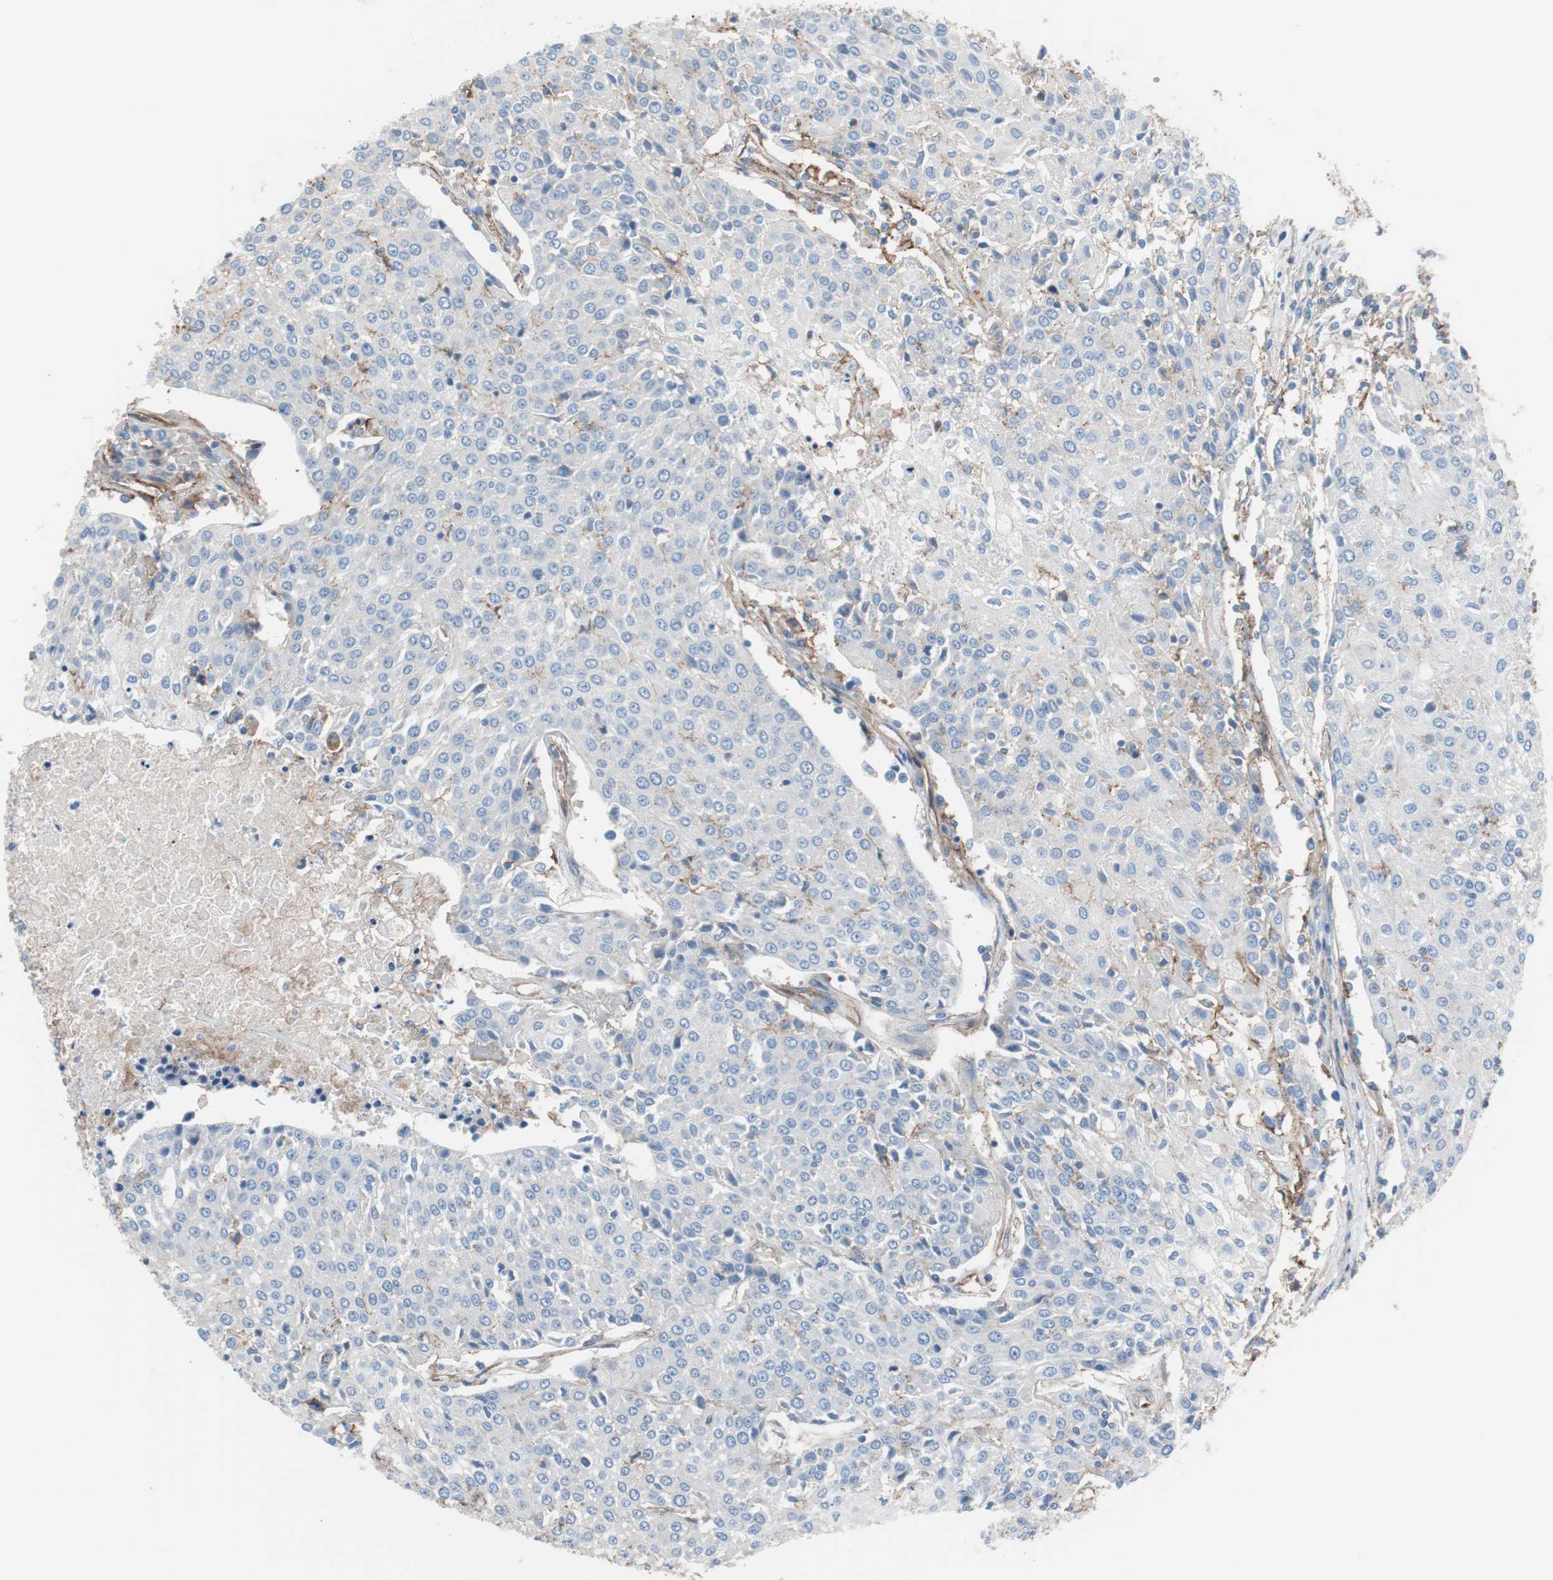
{"staining": {"intensity": "negative", "quantity": "none", "location": "none"}, "tissue": "urothelial cancer", "cell_type": "Tumor cells", "image_type": "cancer", "snomed": [{"axis": "morphology", "description": "Urothelial carcinoma, High grade"}, {"axis": "topography", "description": "Urinary bladder"}], "caption": "This is an immunohistochemistry (IHC) micrograph of urothelial carcinoma (high-grade). There is no staining in tumor cells.", "gene": "CD81", "patient": {"sex": "female", "age": 85}}